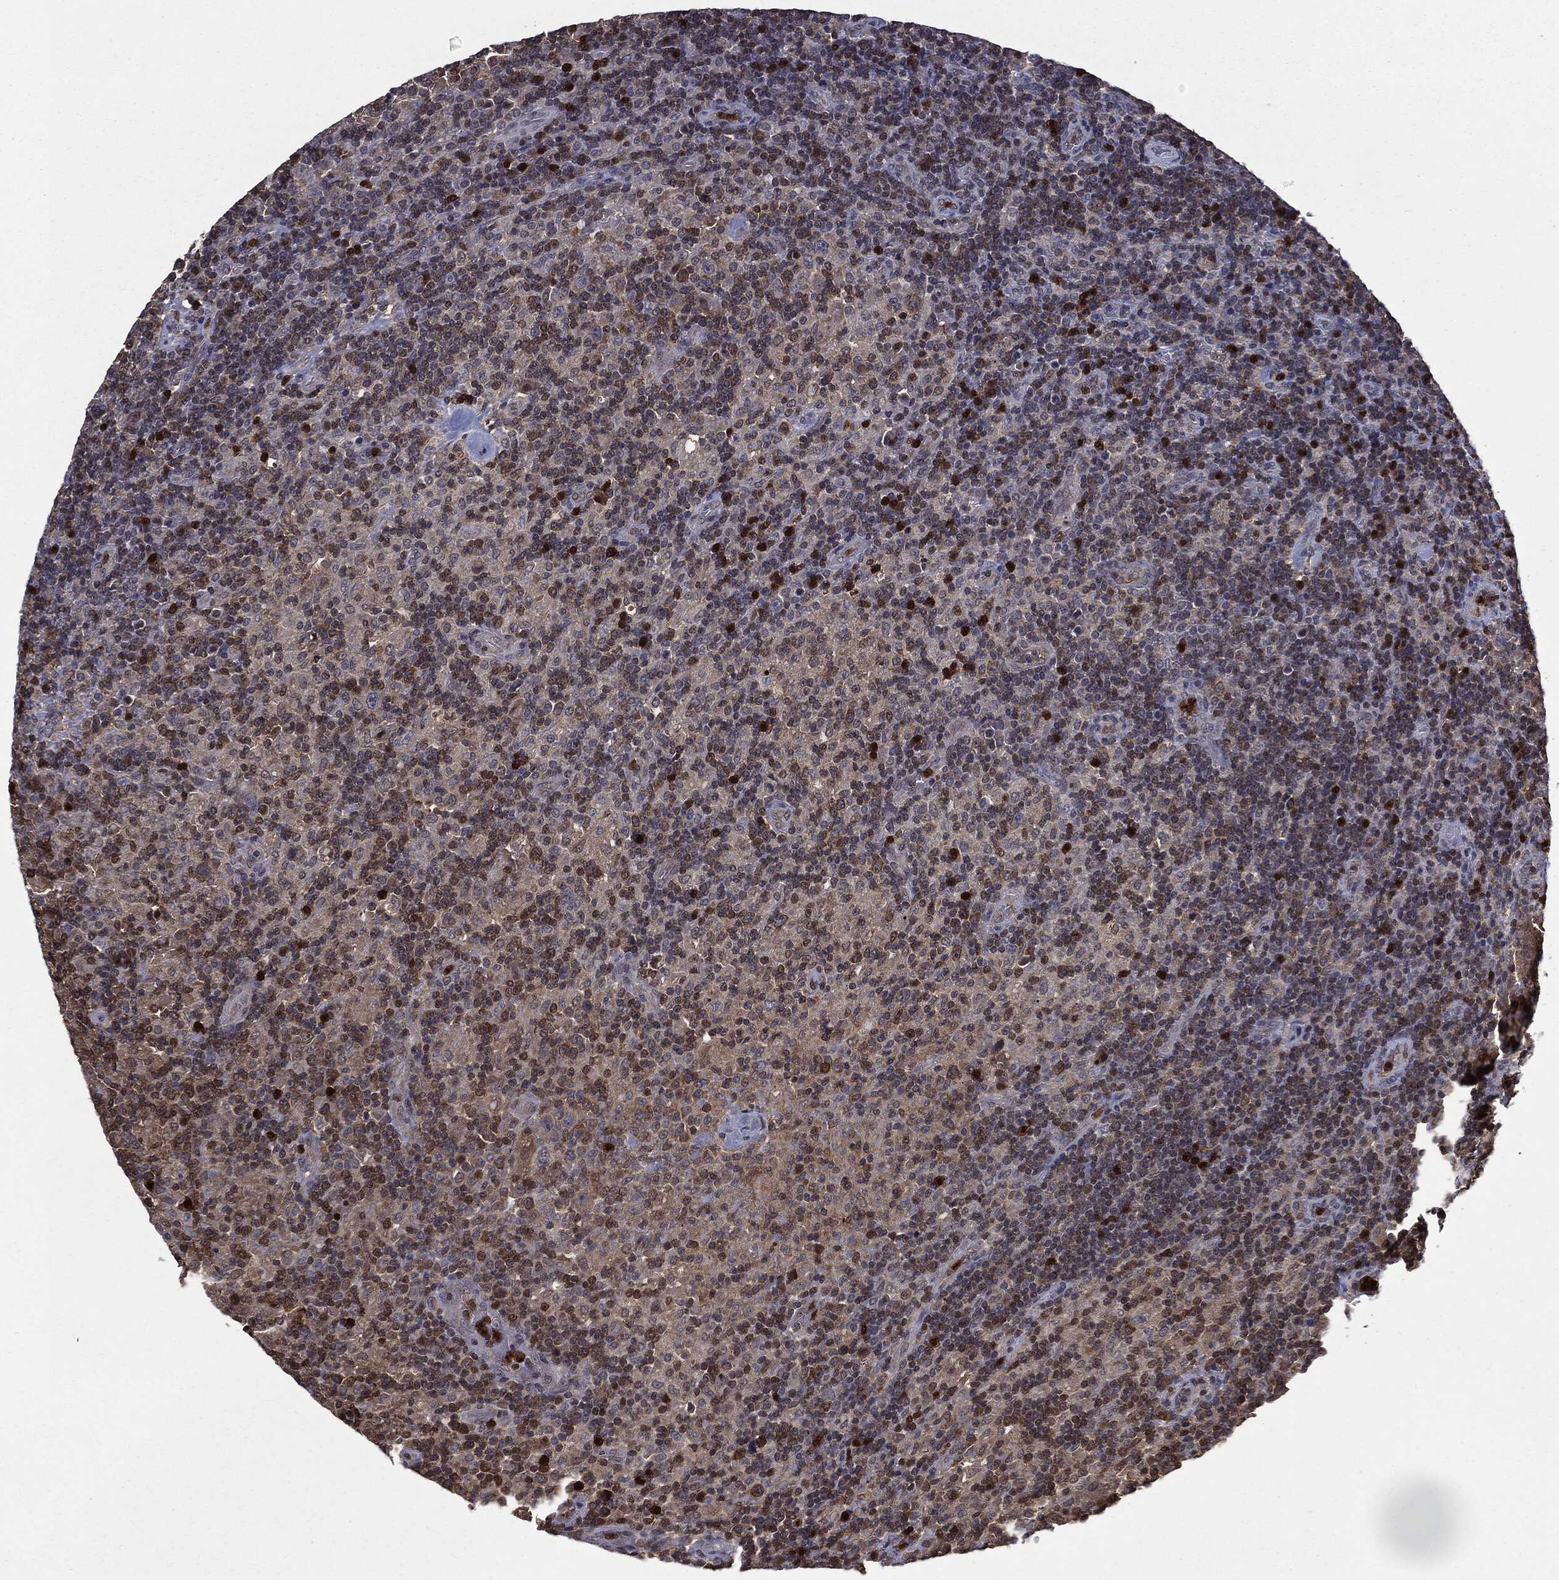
{"staining": {"intensity": "negative", "quantity": "none", "location": "none"}, "tissue": "lymphoma", "cell_type": "Tumor cells", "image_type": "cancer", "snomed": [{"axis": "morphology", "description": "Hodgkin's disease, NOS"}, {"axis": "topography", "description": "Lymph node"}], "caption": "Tumor cells show no significant expression in Hodgkin's disease.", "gene": "GPI", "patient": {"sex": "male", "age": 70}}